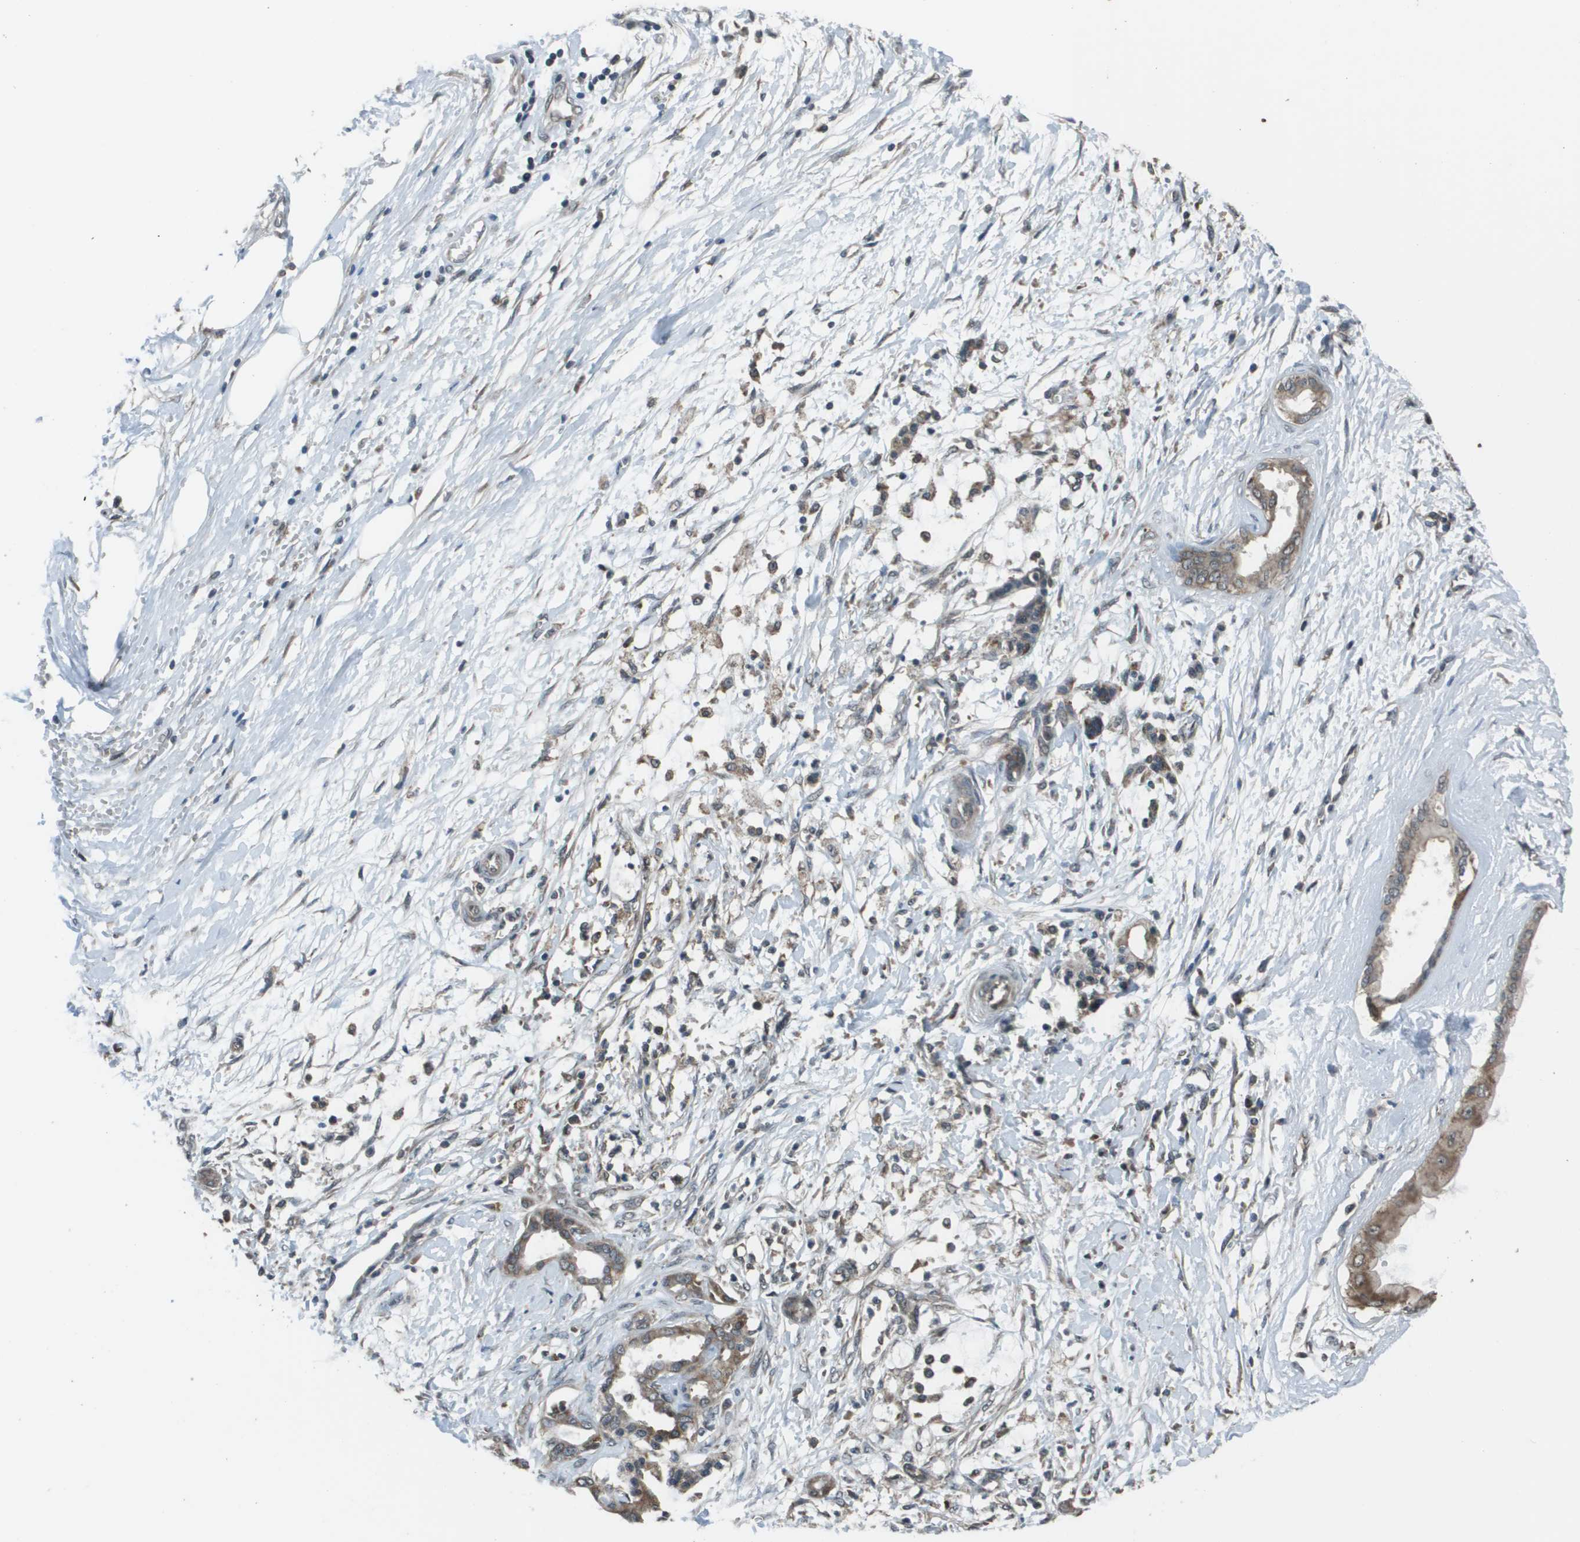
{"staining": {"intensity": "moderate", "quantity": ">75%", "location": "cytoplasmic/membranous"}, "tissue": "pancreatic cancer", "cell_type": "Tumor cells", "image_type": "cancer", "snomed": [{"axis": "morphology", "description": "Adenocarcinoma, NOS"}, {"axis": "topography", "description": "Pancreas"}], "caption": "This image displays pancreatic adenocarcinoma stained with IHC to label a protein in brown. The cytoplasmic/membranous of tumor cells show moderate positivity for the protein. Nuclei are counter-stained blue.", "gene": "PPFIA1", "patient": {"sex": "male", "age": 56}}